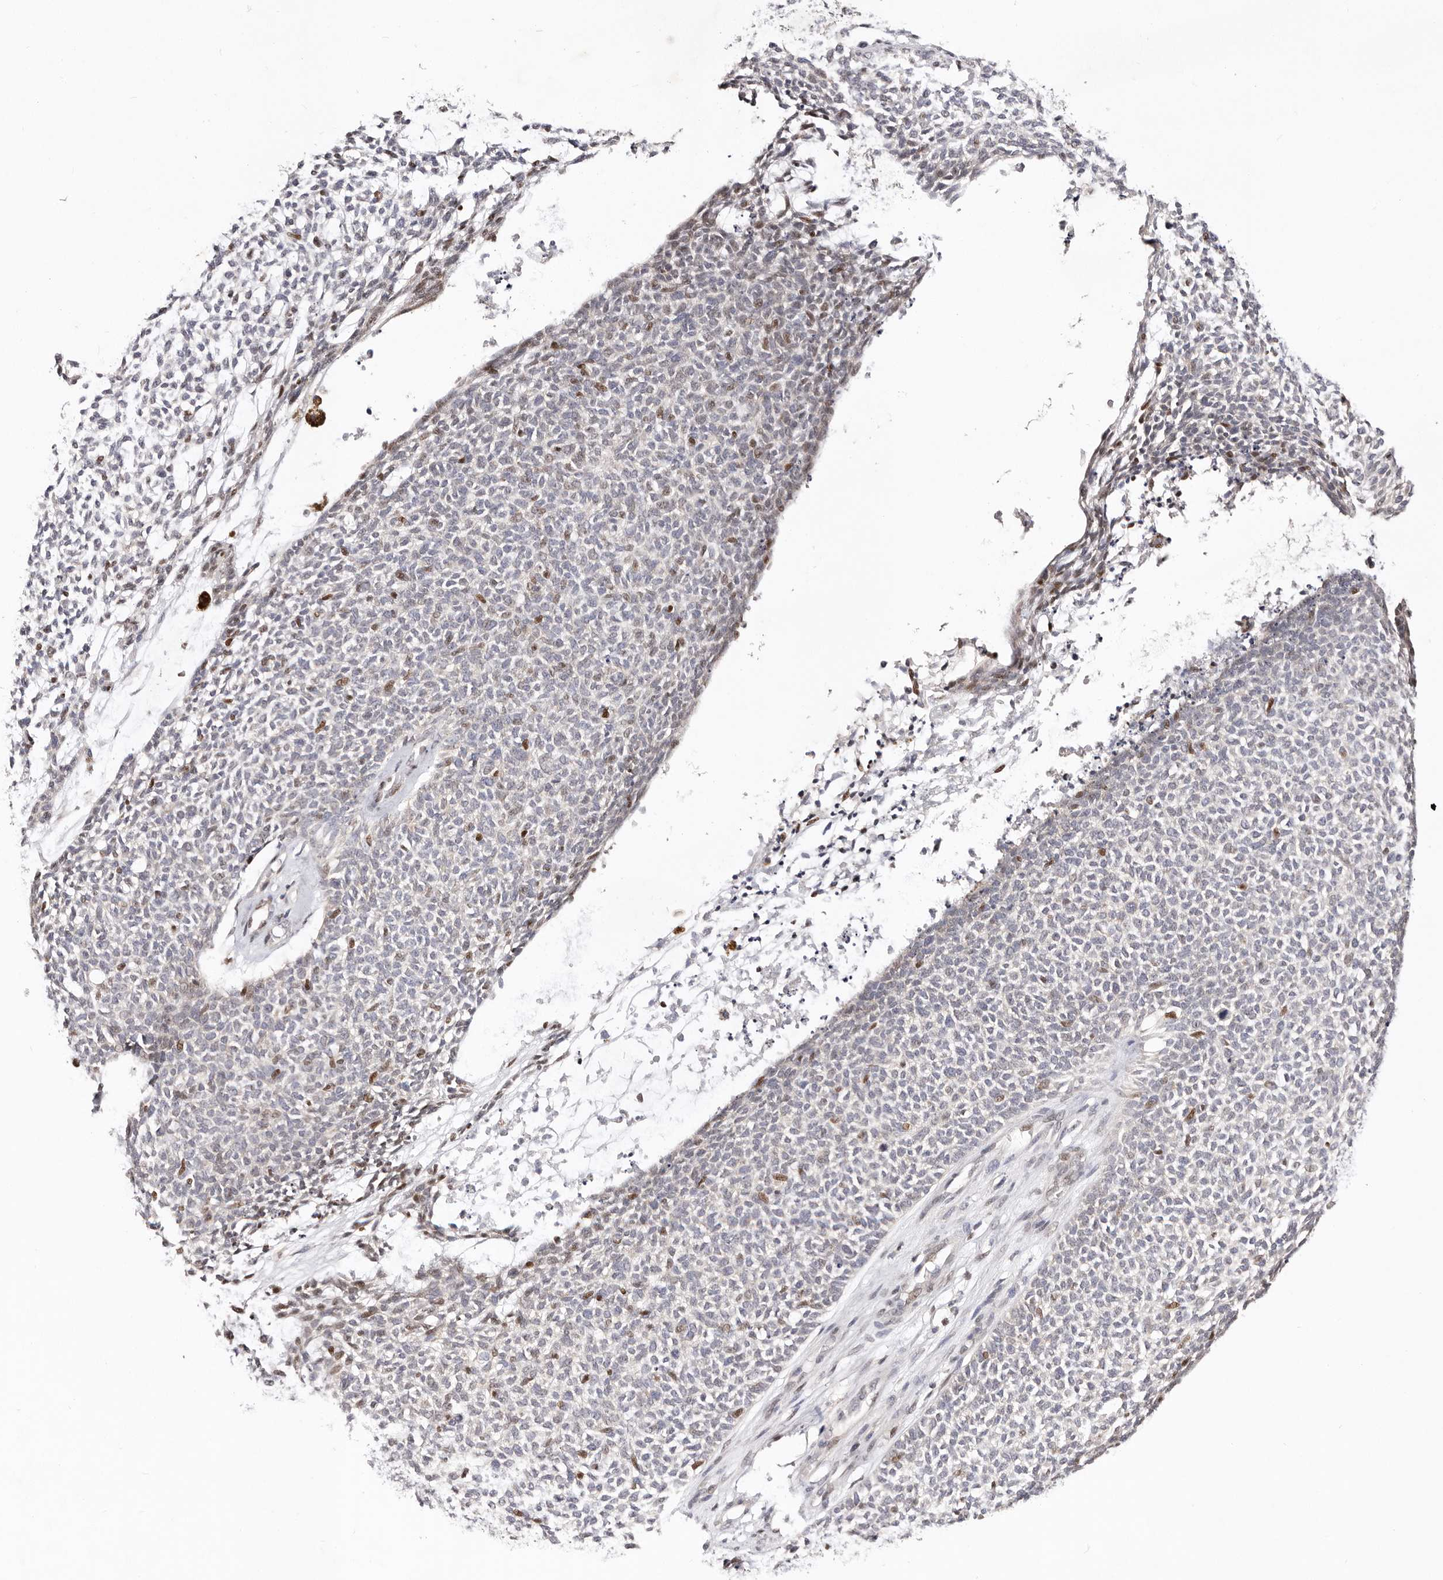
{"staining": {"intensity": "negative", "quantity": "none", "location": "none"}, "tissue": "skin cancer", "cell_type": "Tumor cells", "image_type": "cancer", "snomed": [{"axis": "morphology", "description": "Basal cell carcinoma"}, {"axis": "topography", "description": "Skin"}], "caption": "This is an IHC photomicrograph of human skin cancer. There is no positivity in tumor cells.", "gene": "IQGAP3", "patient": {"sex": "female", "age": 84}}